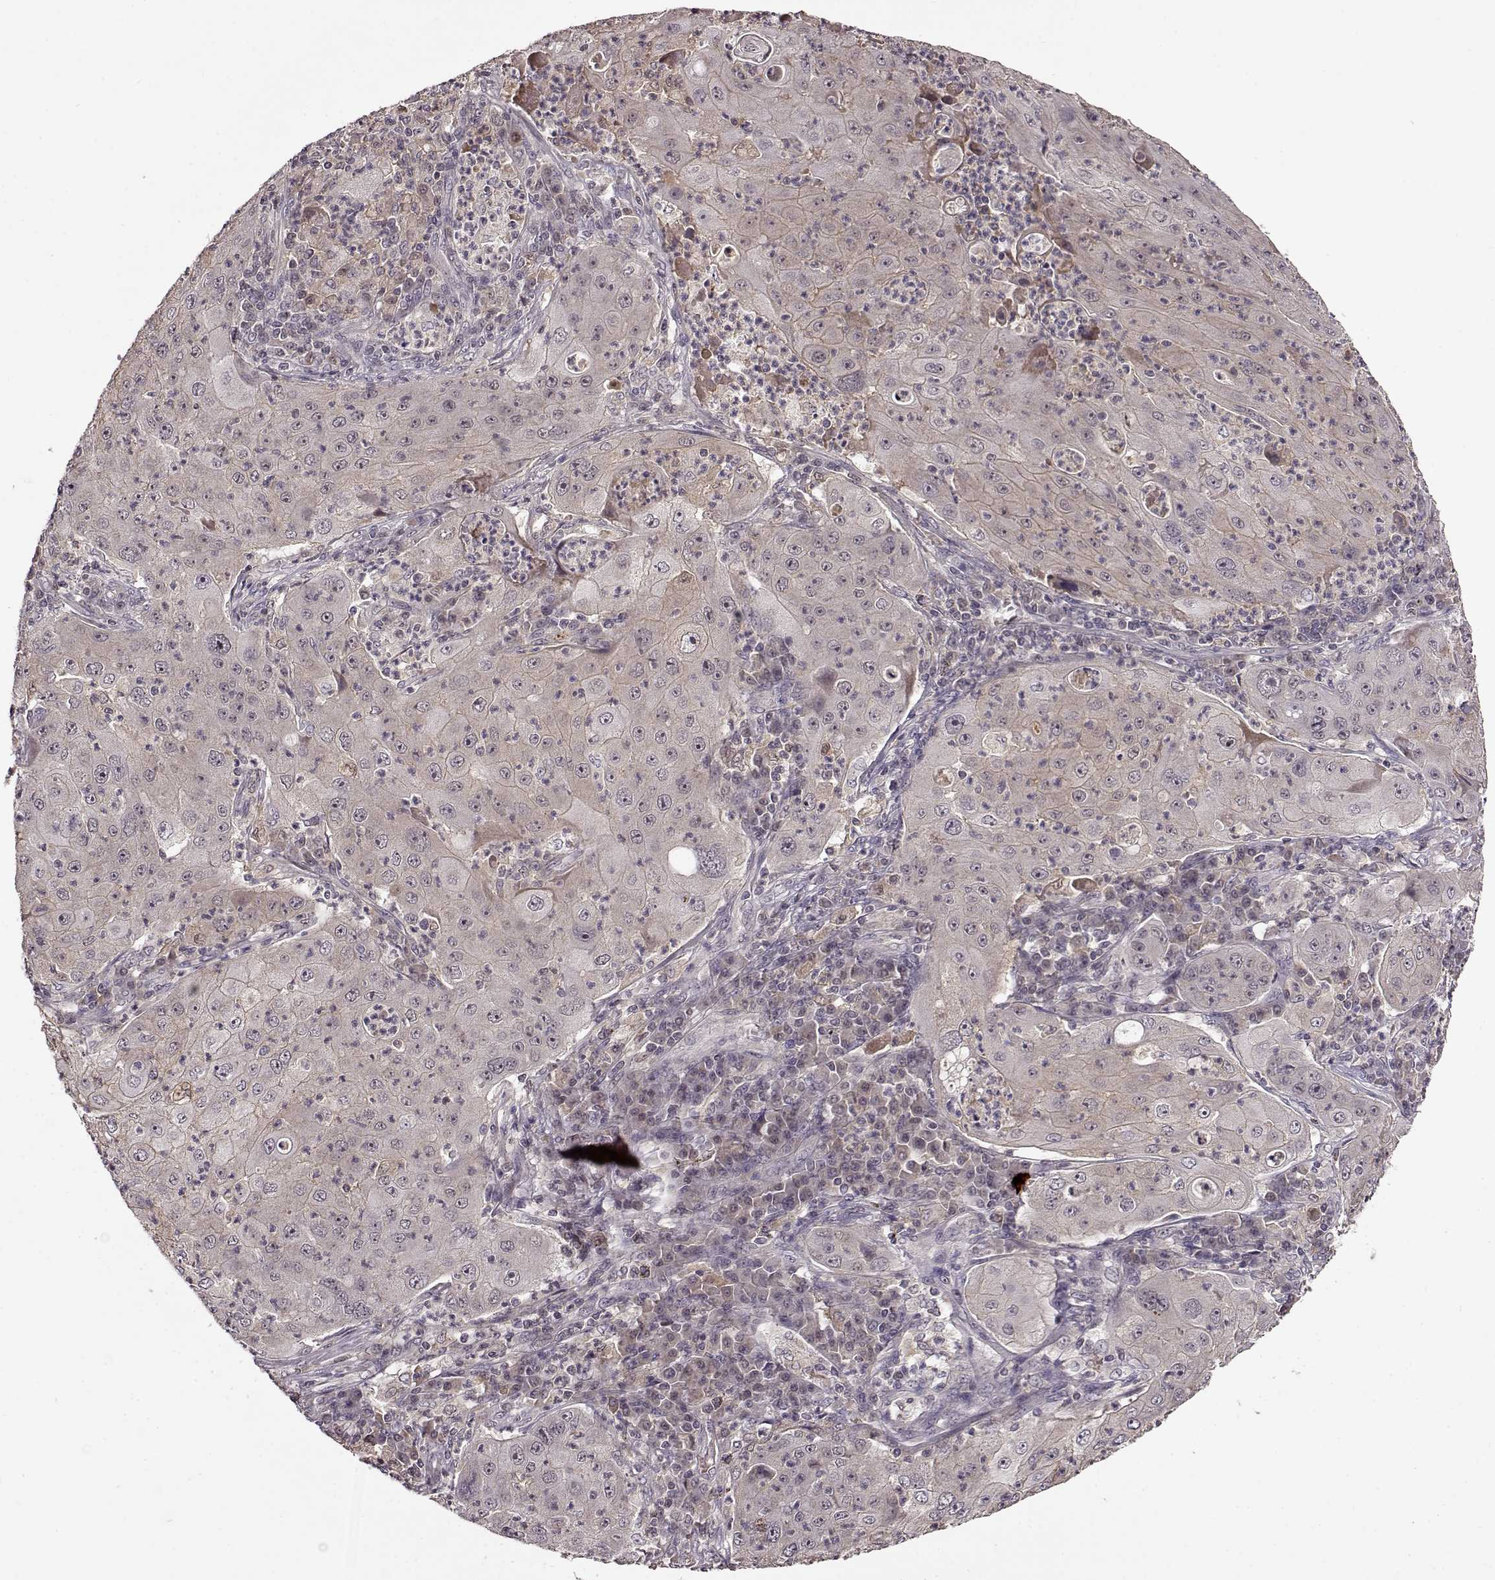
{"staining": {"intensity": "negative", "quantity": "none", "location": "none"}, "tissue": "lung cancer", "cell_type": "Tumor cells", "image_type": "cancer", "snomed": [{"axis": "morphology", "description": "Squamous cell carcinoma, NOS"}, {"axis": "topography", "description": "Lung"}], "caption": "Squamous cell carcinoma (lung) was stained to show a protein in brown. There is no significant positivity in tumor cells.", "gene": "MAIP1", "patient": {"sex": "female", "age": 59}}